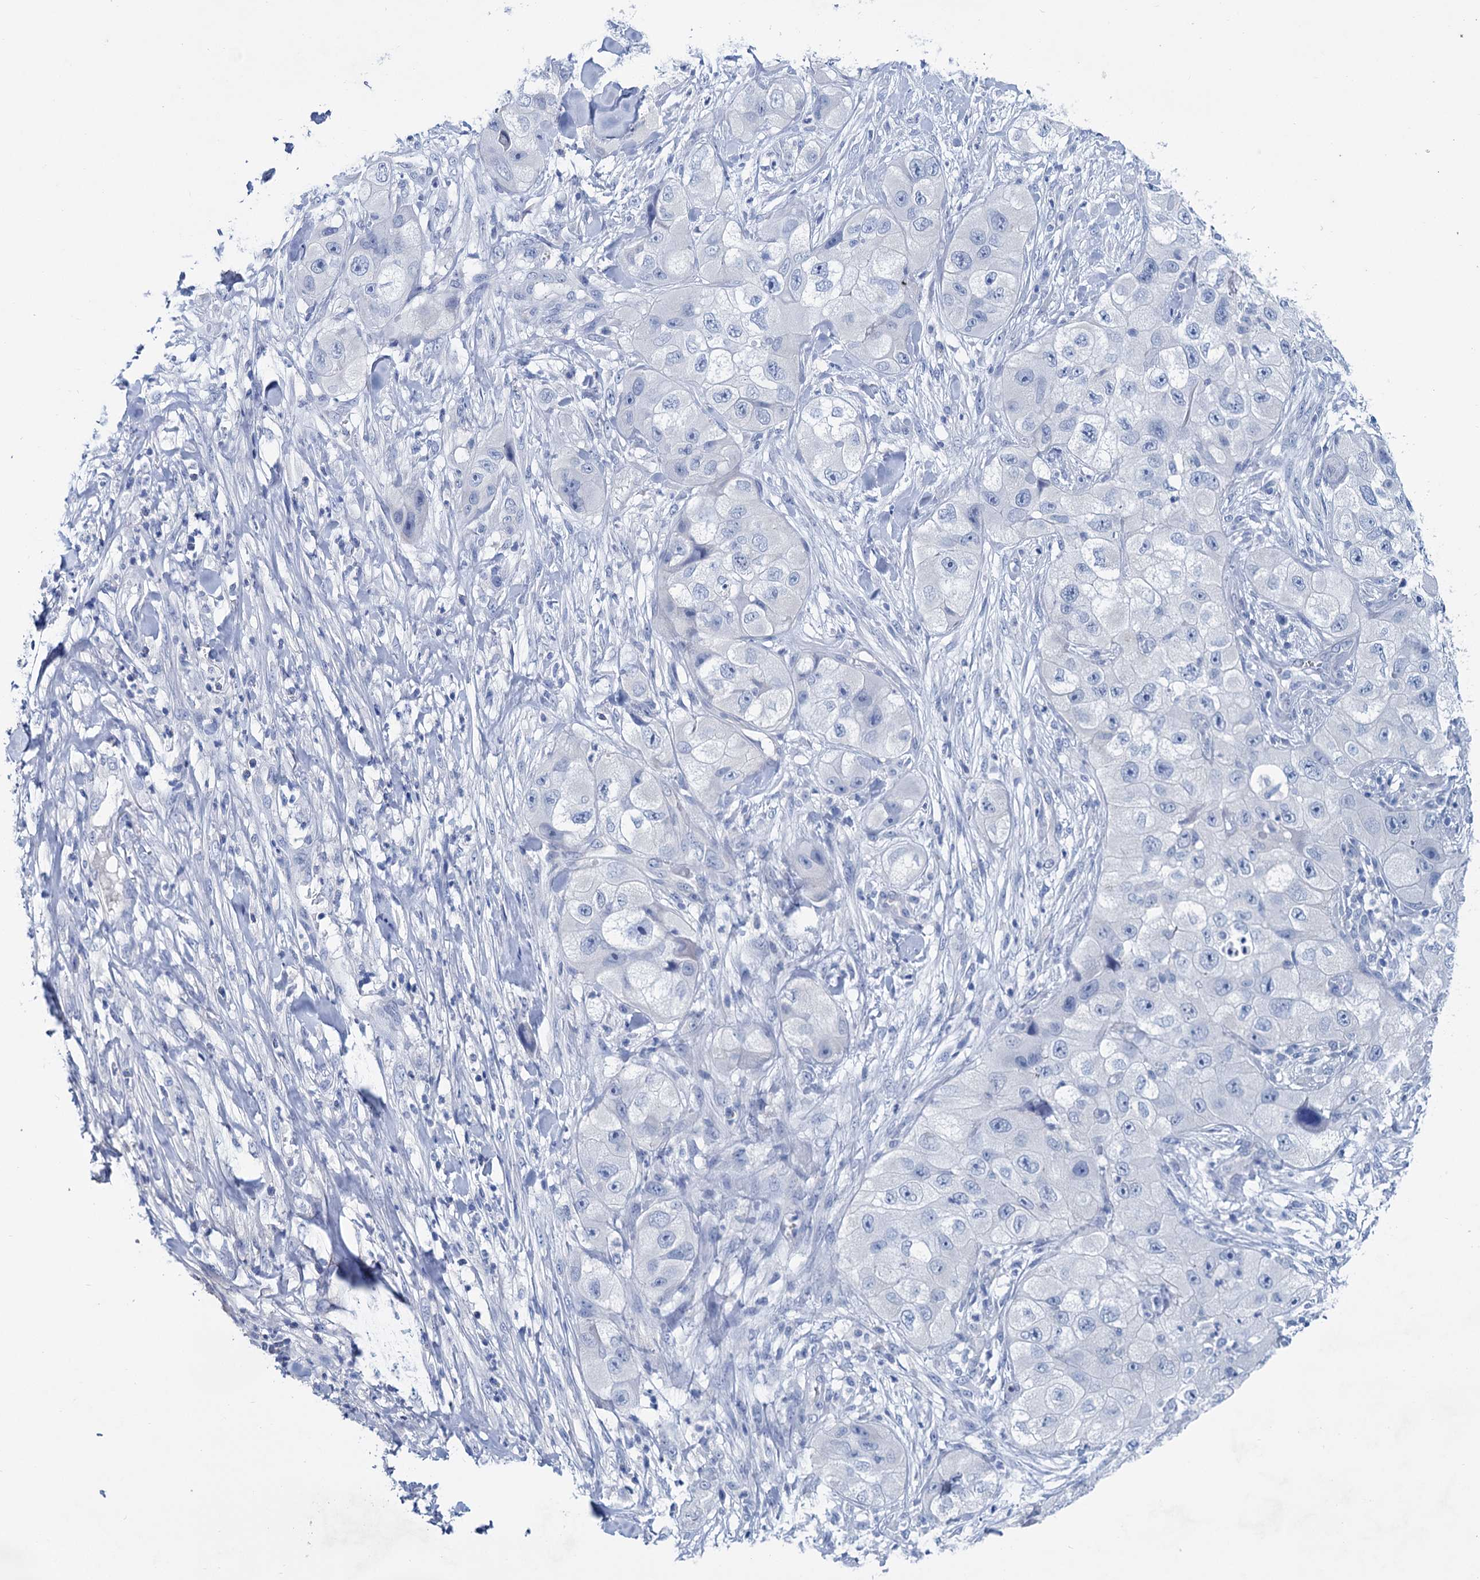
{"staining": {"intensity": "negative", "quantity": "none", "location": "none"}, "tissue": "skin cancer", "cell_type": "Tumor cells", "image_type": "cancer", "snomed": [{"axis": "morphology", "description": "Squamous cell carcinoma, NOS"}, {"axis": "topography", "description": "Skin"}, {"axis": "topography", "description": "Subcutis"}], "caption": "Skin cancer stained for a protein using immunohistochemistry exhibits no staining tumor cells.", "gene": "MYOZ3", "patient": {"sex": "male", "age": 73}}